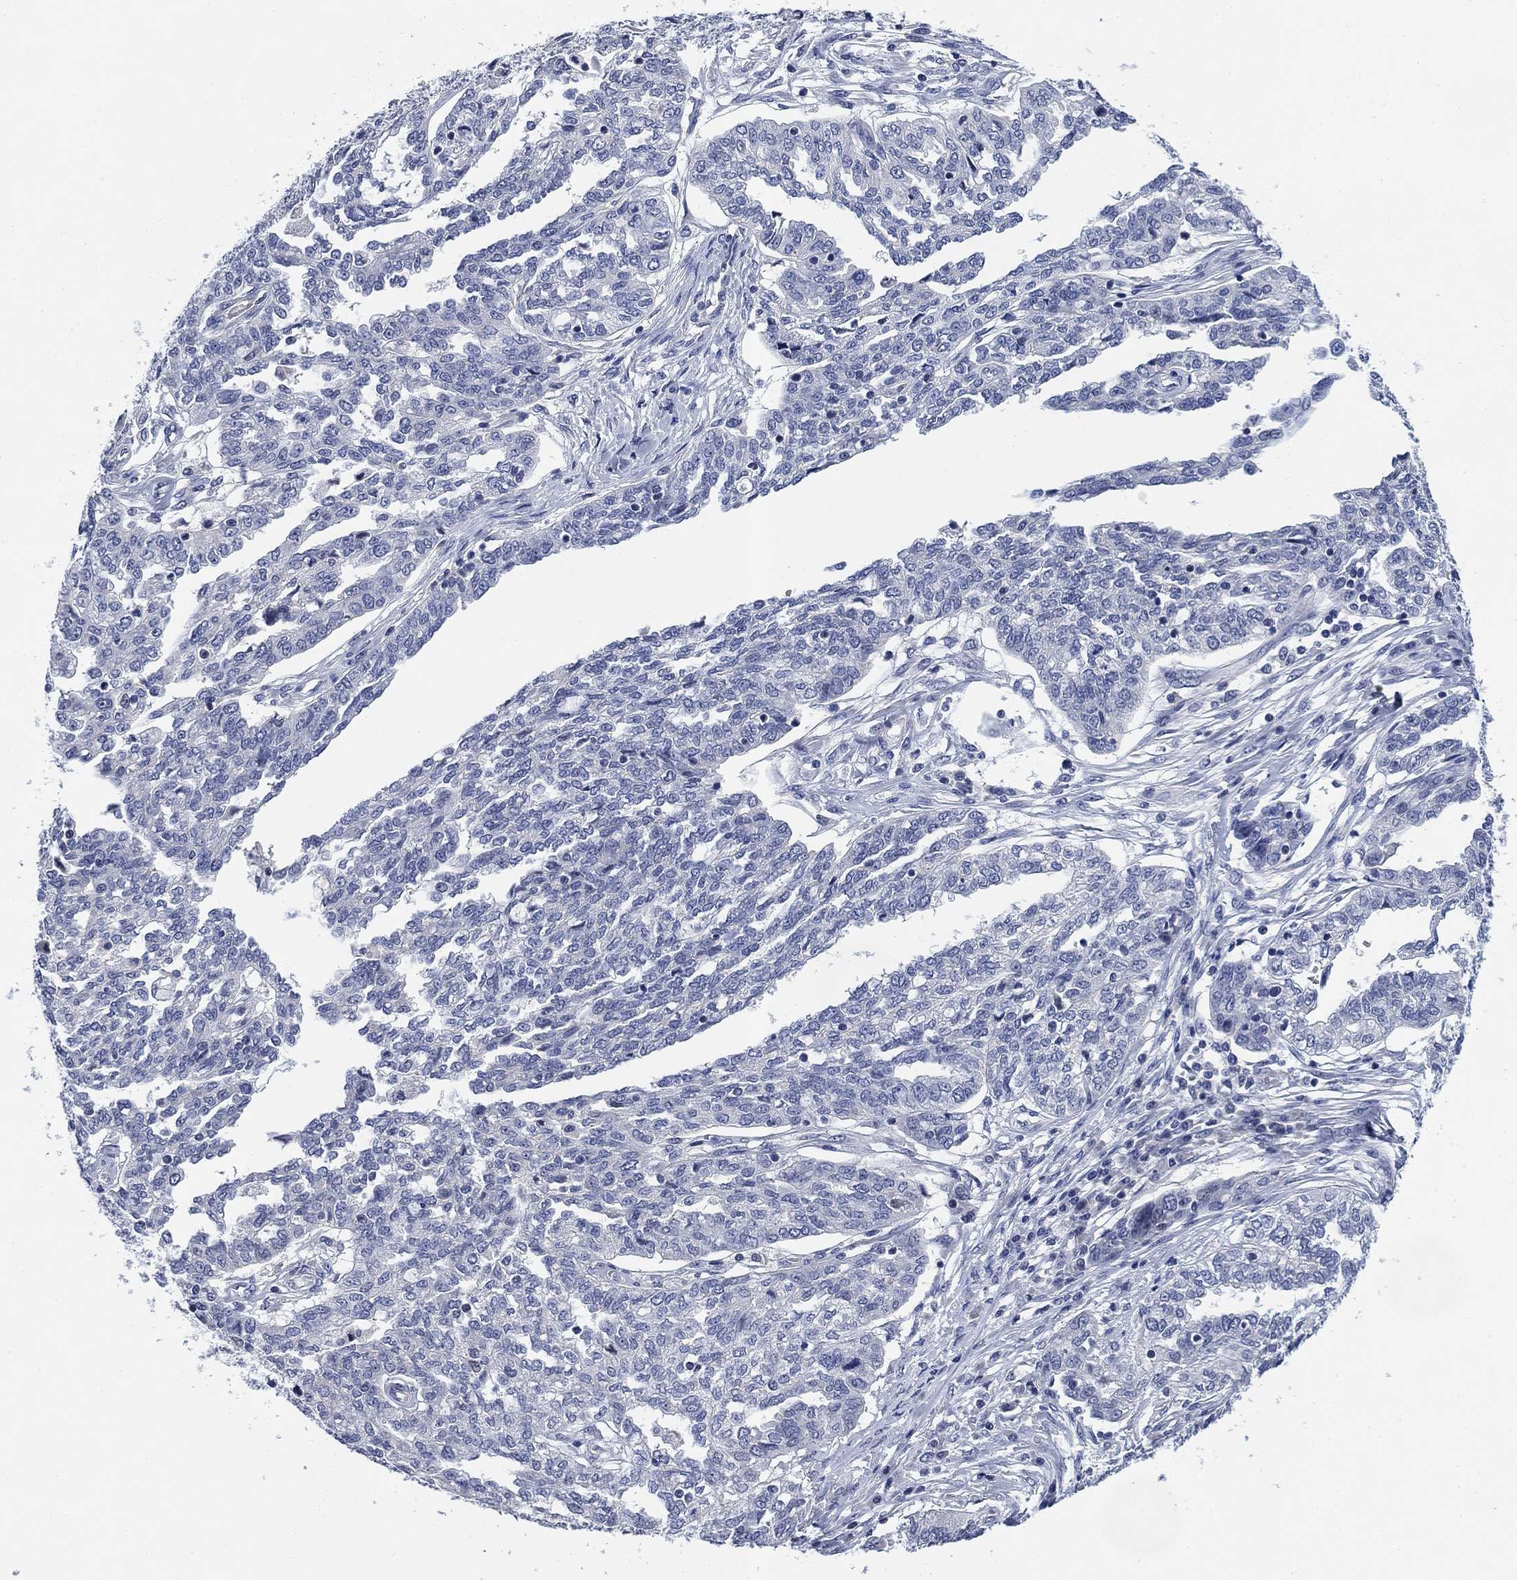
{"staining": {"intensity": "negative", "quantity": "none", "location": "none"}, "tissue": "ovarian cancer", "cell_type": "Tumor cells", "image_type": "cancer", "snomed": [{"axis": "morphology", "description": "Cystadenocarcinoma, serous, NOS"}, {"axis": "topography", "description": "Ovary"}], "caption": "Immunohistochemical staining of ovarian cancer (serous cystadenocarcinoma) reveals no significant staining in tumor cells. Nuclei are stained in blue.", "gene": "DAZL", "patient": {"sex": "female", "age": 67}}